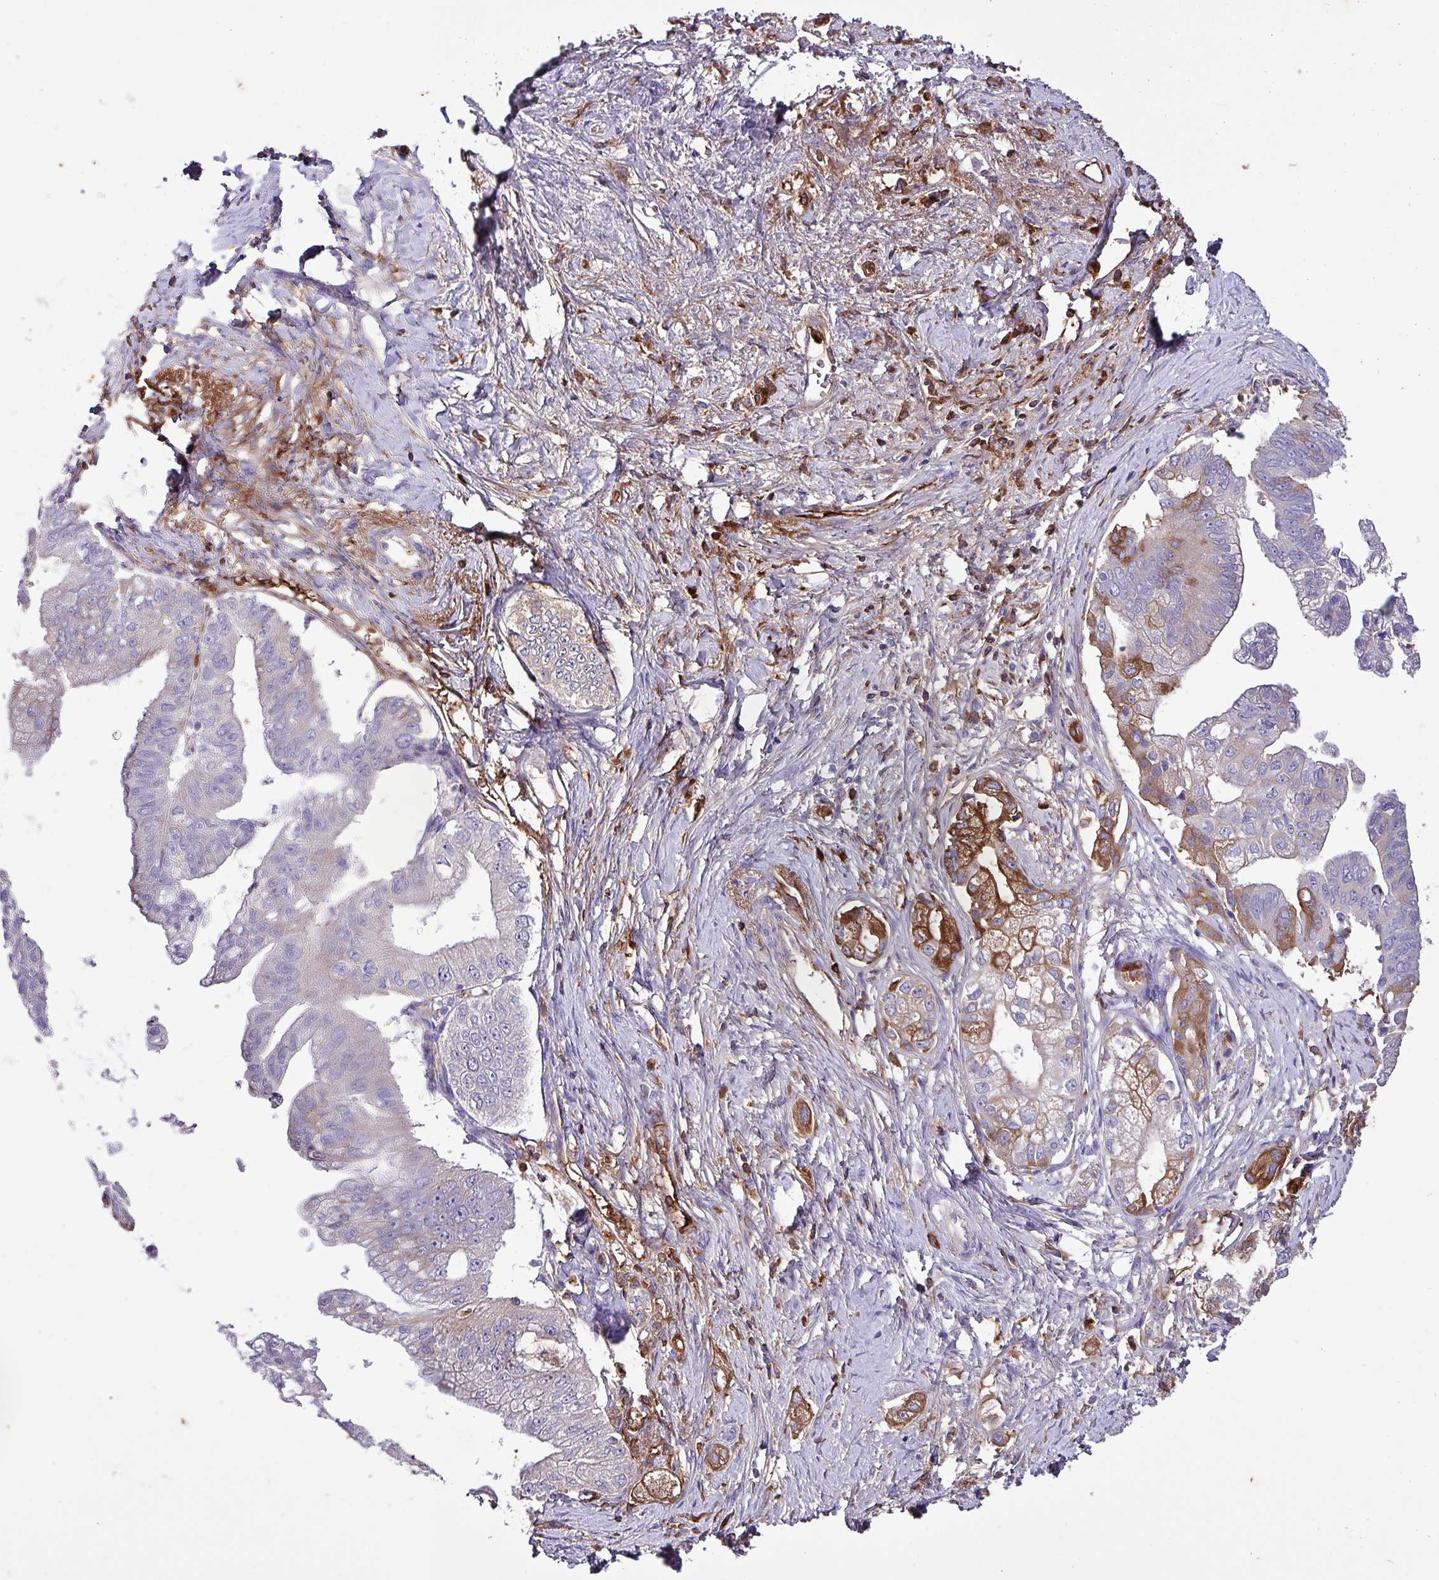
{"staining": {"intensity": "moderate", "quantity": "25%-75%", "location": "cytoplasmic/membranous"}, "tissue": "pancreatic cancer", "cell_type": "Tumor cells", "image_type": "cancer", "snomed": [{"axis": "morphology", "description": "Adenocarcinoma, NOS"}, {"axis": "topography", "description": "Pancreas"}], "caption": "This is an image of IHC staining of adenocarcinoma (pancreatic), which shows moderate positivity in the cytoplasmic/membranous of tumor cells.", "gene": "HP", "patient": {"sex": "male", "age": 70}}